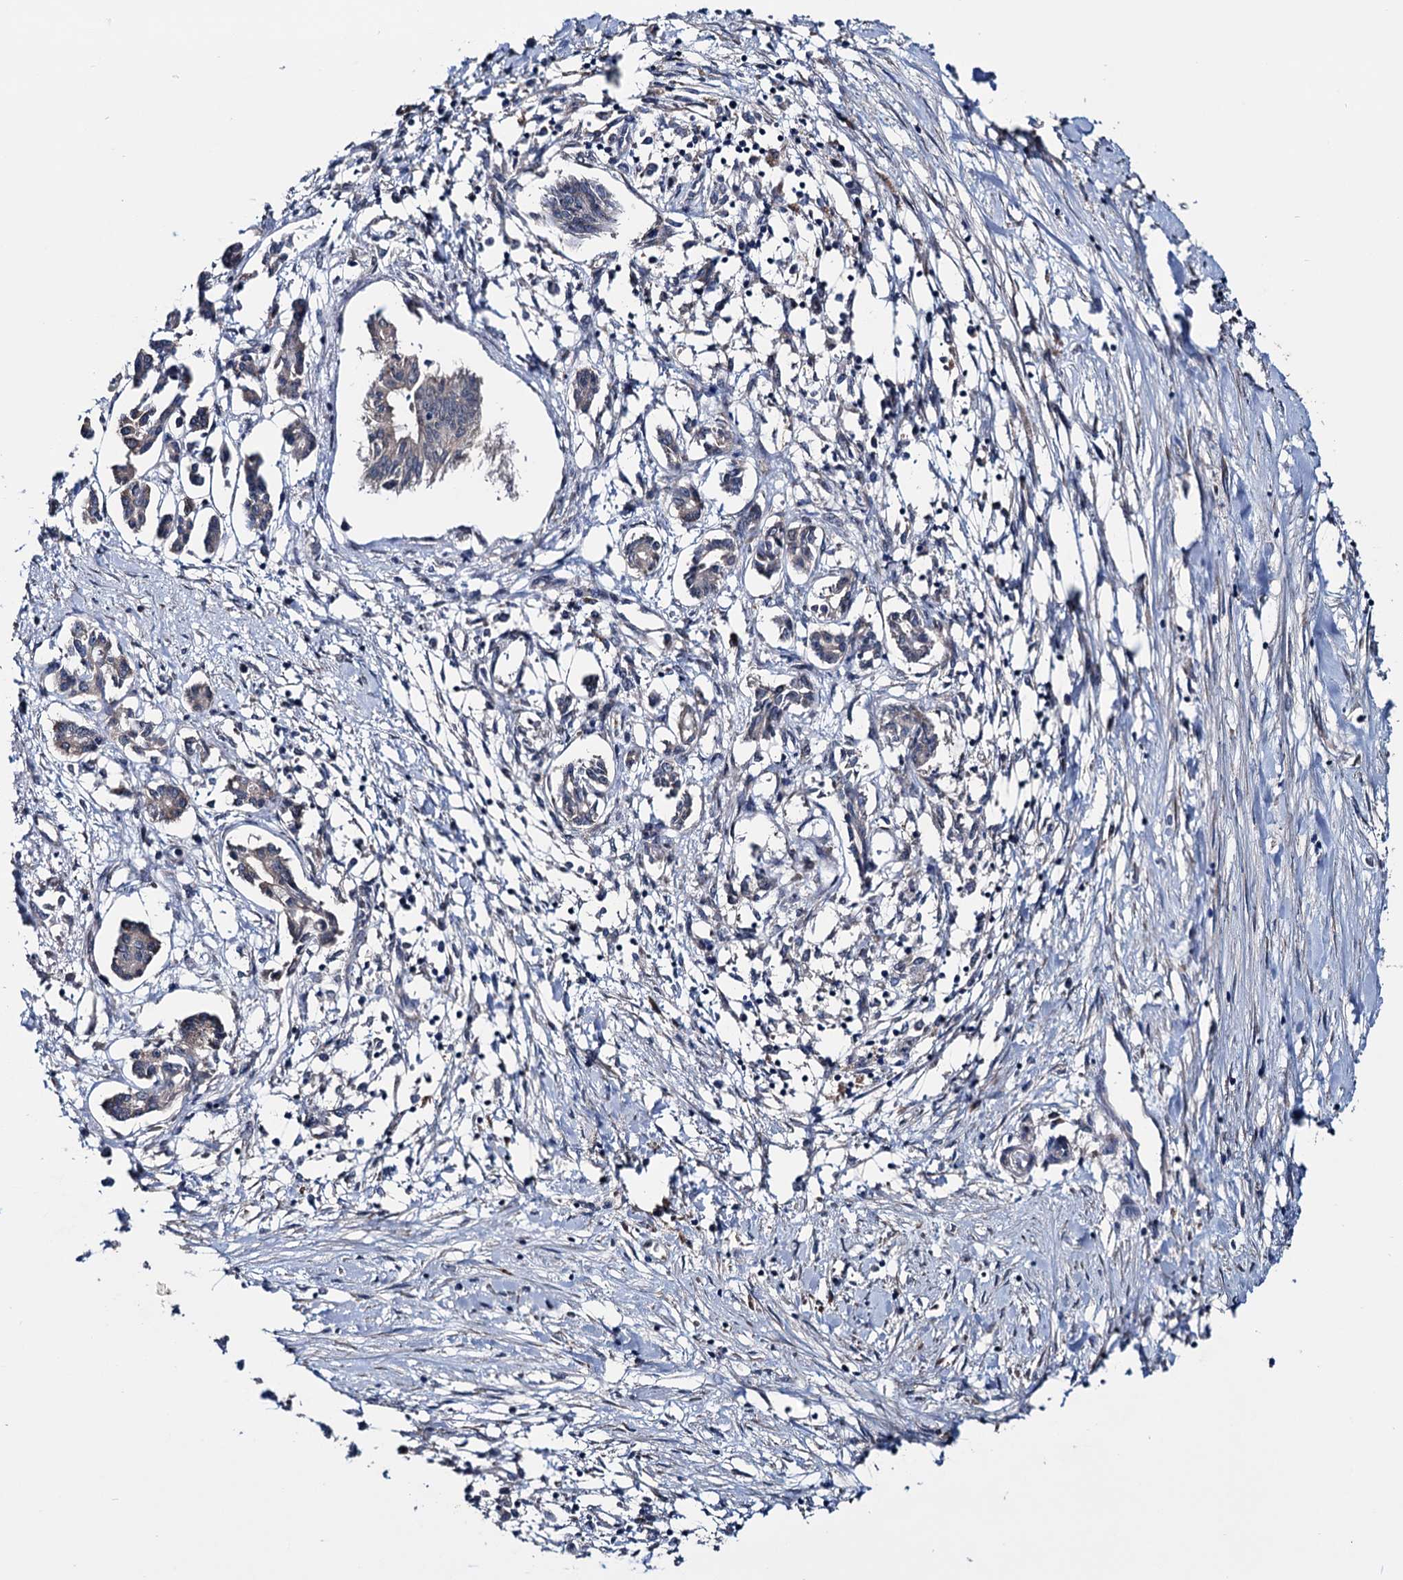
{"staining": {"intensity": "weak", "quantity": "<25%", "location": "cytoplasmic/membranous"}, "tissue": "pancreatic cancer", "cell_type": "Tumor cells", "image_type": "cancer", "snomed": [{"axis": "morphology", "description": "Adenocarcinoma, NOS"}, {"axis": "topography", "description": "Pancreas"}], "caption": "Immunohistochemistry (IHC) image of pancreatic cancer stained for a protein (brown), which shows no expression in tumor cells.", "gene": "EYA4", "patient": {"sex": "female", "age": 50}}